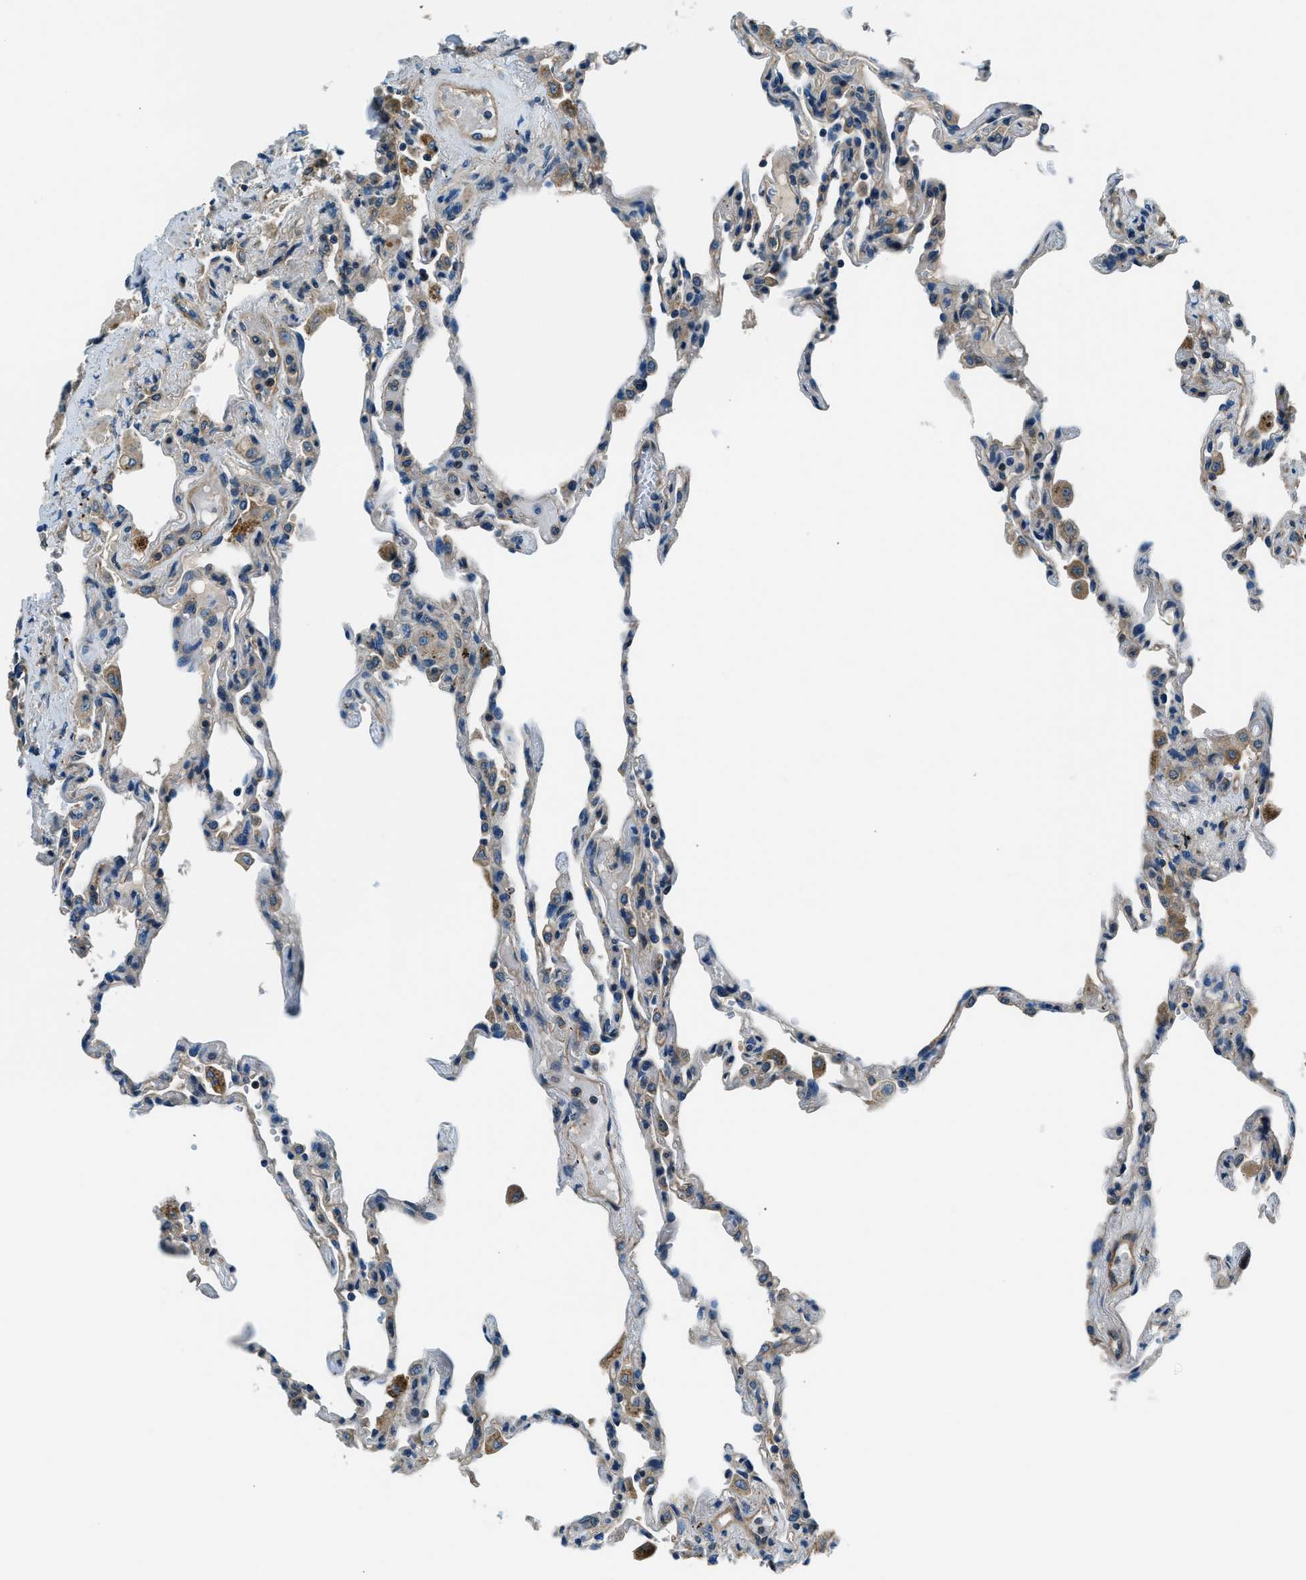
{"staining": {"intensity": "negative", "quantity": "none", "location": "none"}, "tissue": "lung", "cell_type": "Alveolar cells", "image_type": "normal", "snomed": [{"axis": "morphology", "description": "Normal tissue, NOS"}, {"axis": "topography", "description": "Lung"}], "caption": "Immunohistochemistry (IHC) photomicrograph of benign lung: lung stained with DAB shows no significant protein staining in alveolar cells. (Stains: DAB (3,3'-diaminobenzidine) immunohistochemistry with hematoxylin counter stain, Microscopy: brightfield microscopy at high magnification).", "gene": "SLC19A2", "patient": {"sex": "male", "age": 59}}